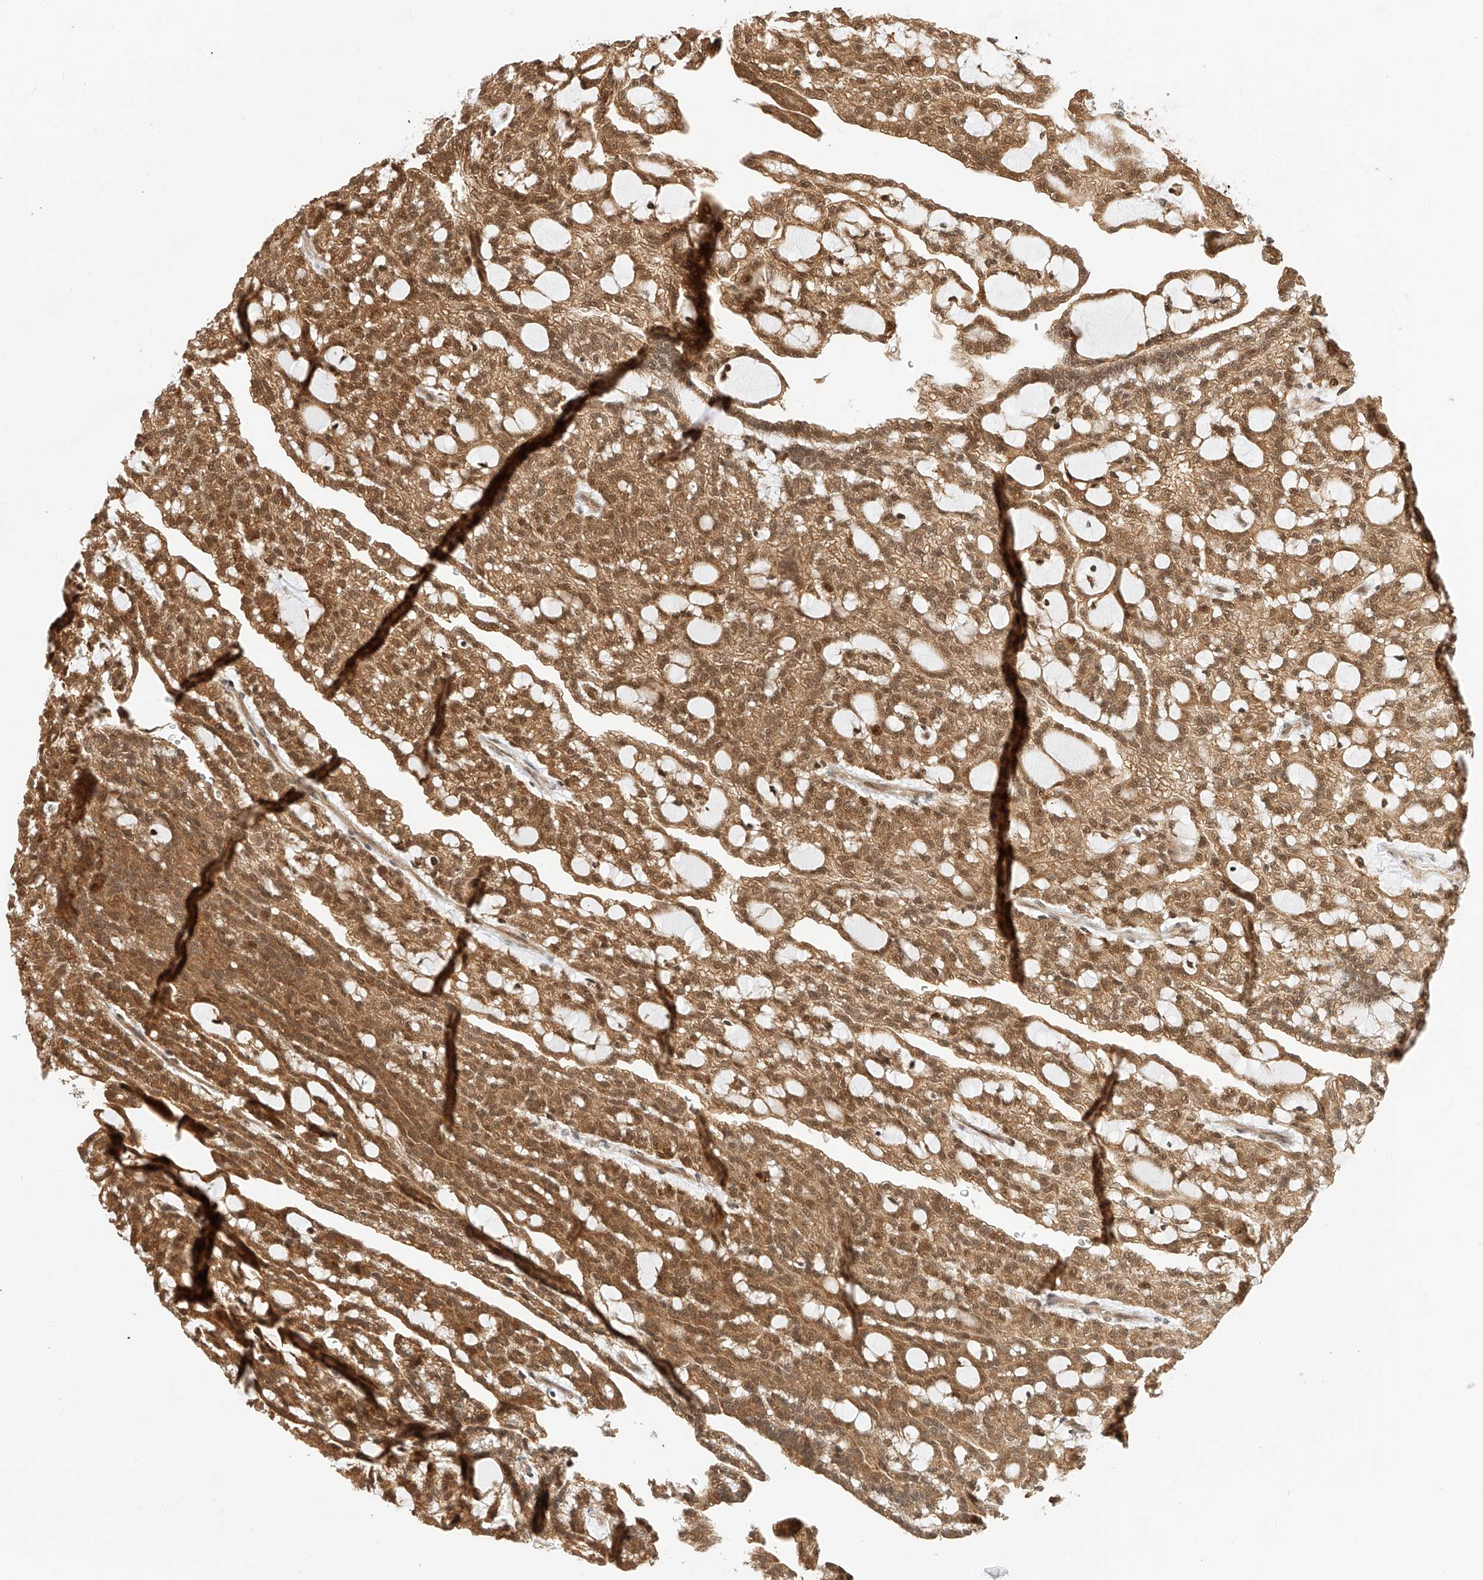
{"staining": {"intensity": "moderate", "quantity": ">75%", "location": "cytoplasmic/membranous,nuclear"}, "tissue": "renal cancer", "cell_type": "Tumor cells", "image_type": "cancer", "snomed": [{"axis": "morphology", "description": "Adenocarcinoma, NOS"}, {"axis": "topography", "description": "Kidney"}], "caption": "DAB immunohistochemical staining of human adenocarcinoma (renal) displays moderate cytoplasmic/membranous and nuclear protein expression in approximately >75% of tumor cells.", "gene": "EIF4H", "patient": {"sex": "male", "age": 63}}